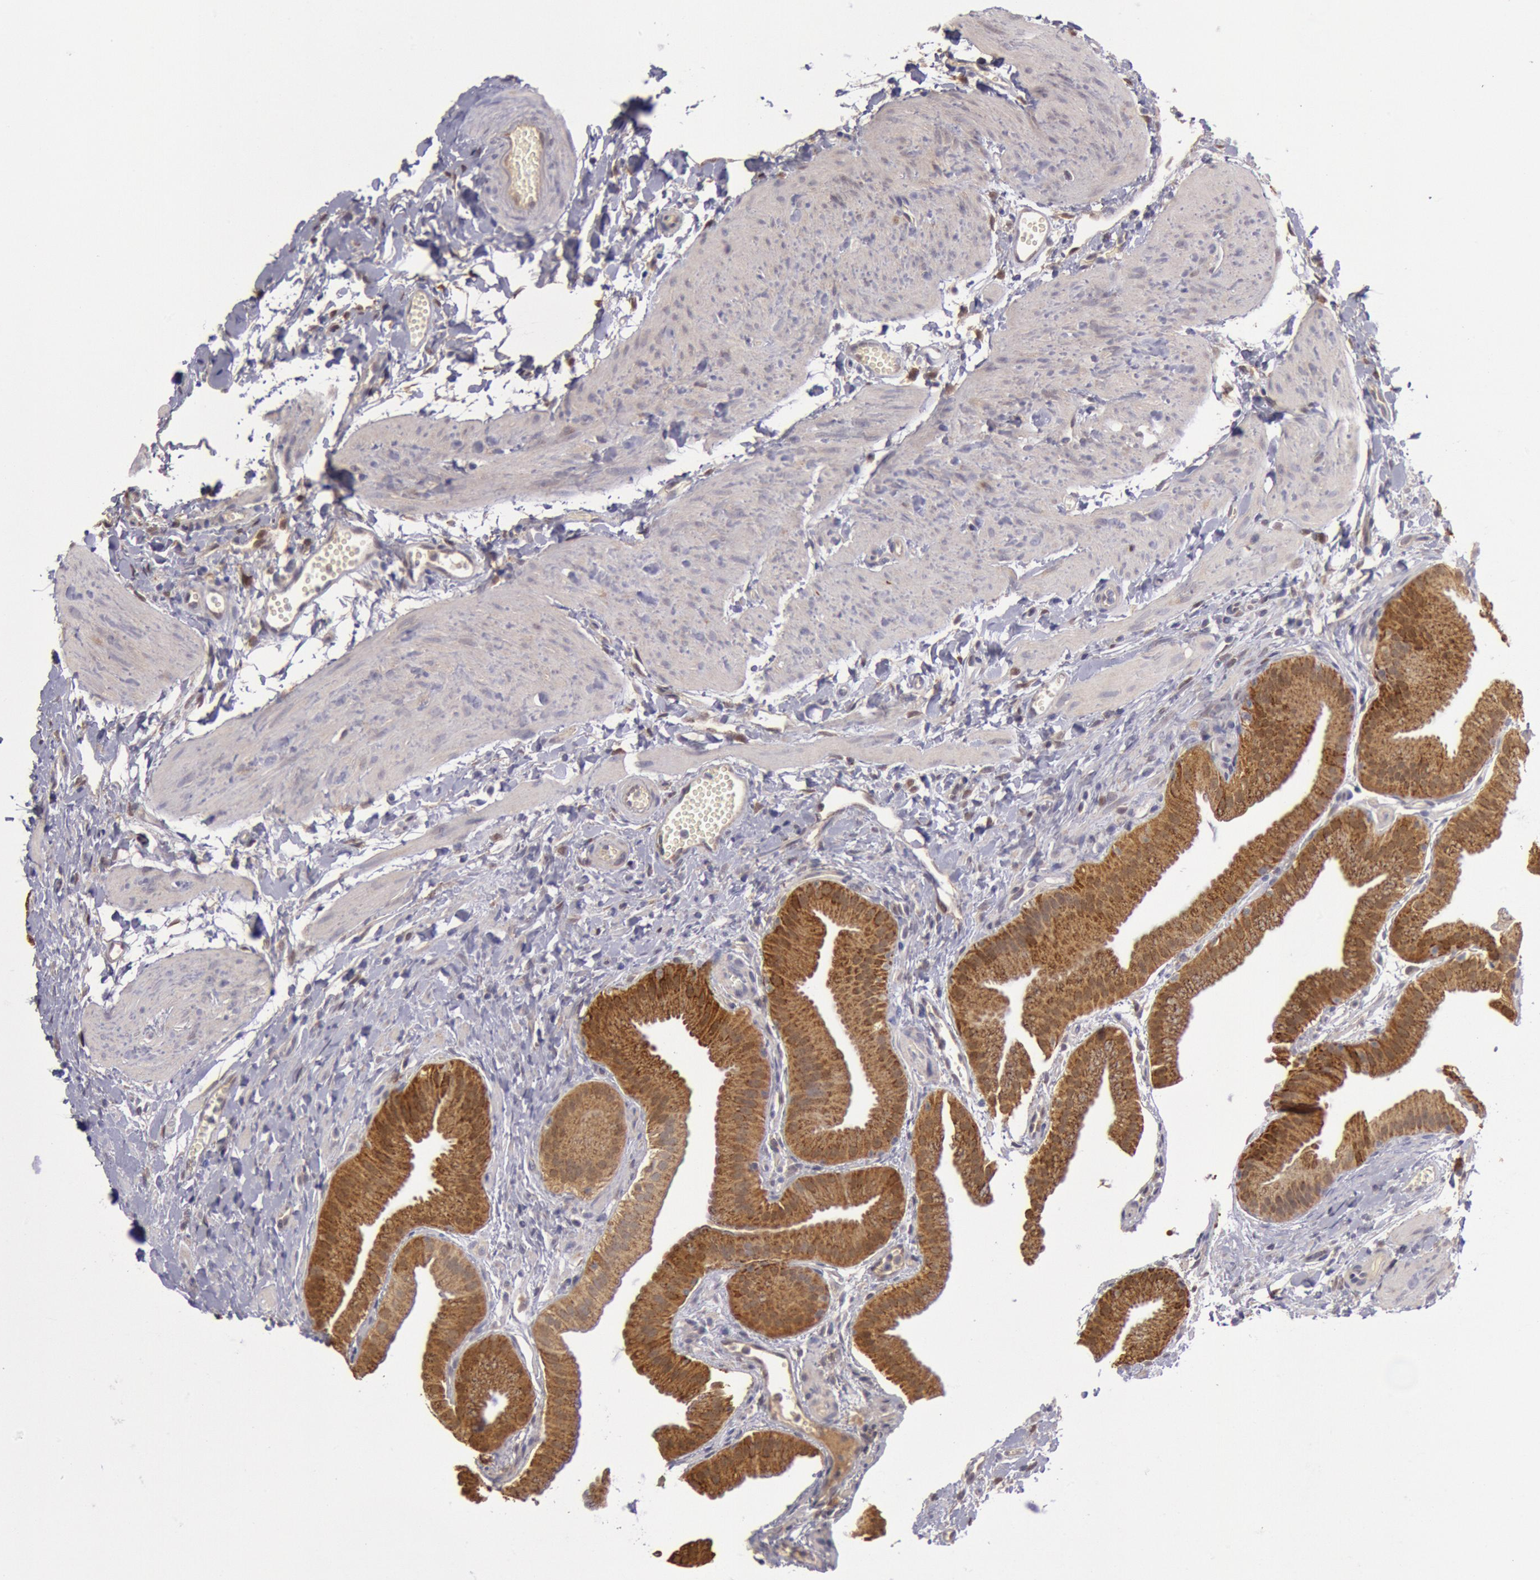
{"staining": {"intensity": "moderate", "quantity": ">75%", "location": "cytoplasmic/membranous"}, "tissue": "gallbladder", "cell_type": "Glandular cells", "image_type": "normal", "snomed": [{"axis": "morphology", "description": "Normal tissue, NOS"}, {"axis": "topography", "description": "Gallbladder"}], "caption": "Protein staining demonstrates moderate cytoplasmic/membranous positivity in approximately >75% of glandular cells in normal gallbladder.", "gene": "MPST", "patient": {"sex": "female", "age": 63}}